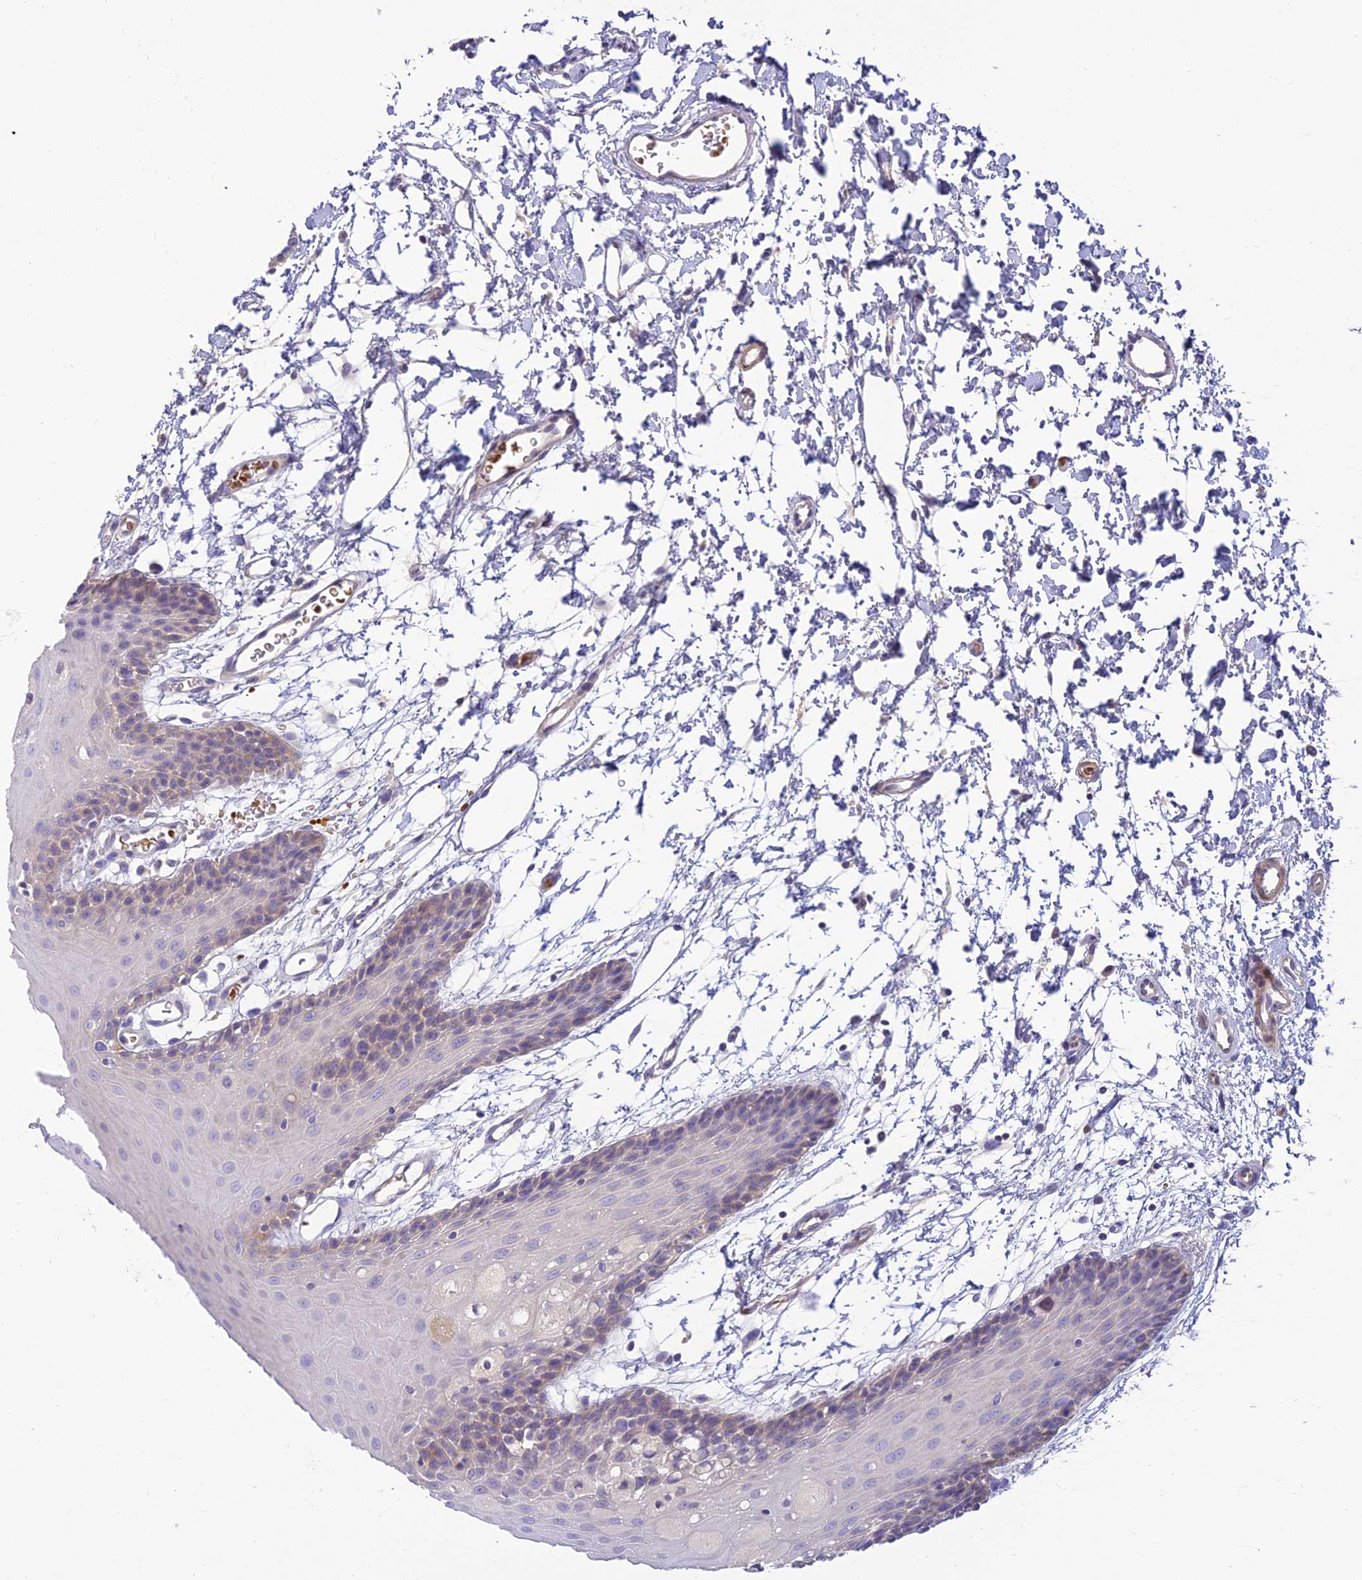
{"staining": {"intensity": "weak", "quantity": "<25%", "location": "cytoplasmic/membranous"}, "tissue": "oral mucosa", "cell_type": "Squamous epithelial cells", "image_type": "normal", "snomed": [{"axis": "morphology", "description": "Normal tissue, NOS"}, {"axis": "topography", "description": "Skeletal muscle"}, {"axis": "topography", "description": "Oral tissue"}, {"axis": "topography", "description": "Salivary gland"}, {"axis": "topography", "description": "Peripheral nerve tissue"}], "caption": "A micrograph of human oral mucosa is negative for staining in squamous epithelial cells. (IHC, brightfield microscopy, high magnification).", "gene": "CLIP4", "patient": {"sex": "male", "age": 54}}